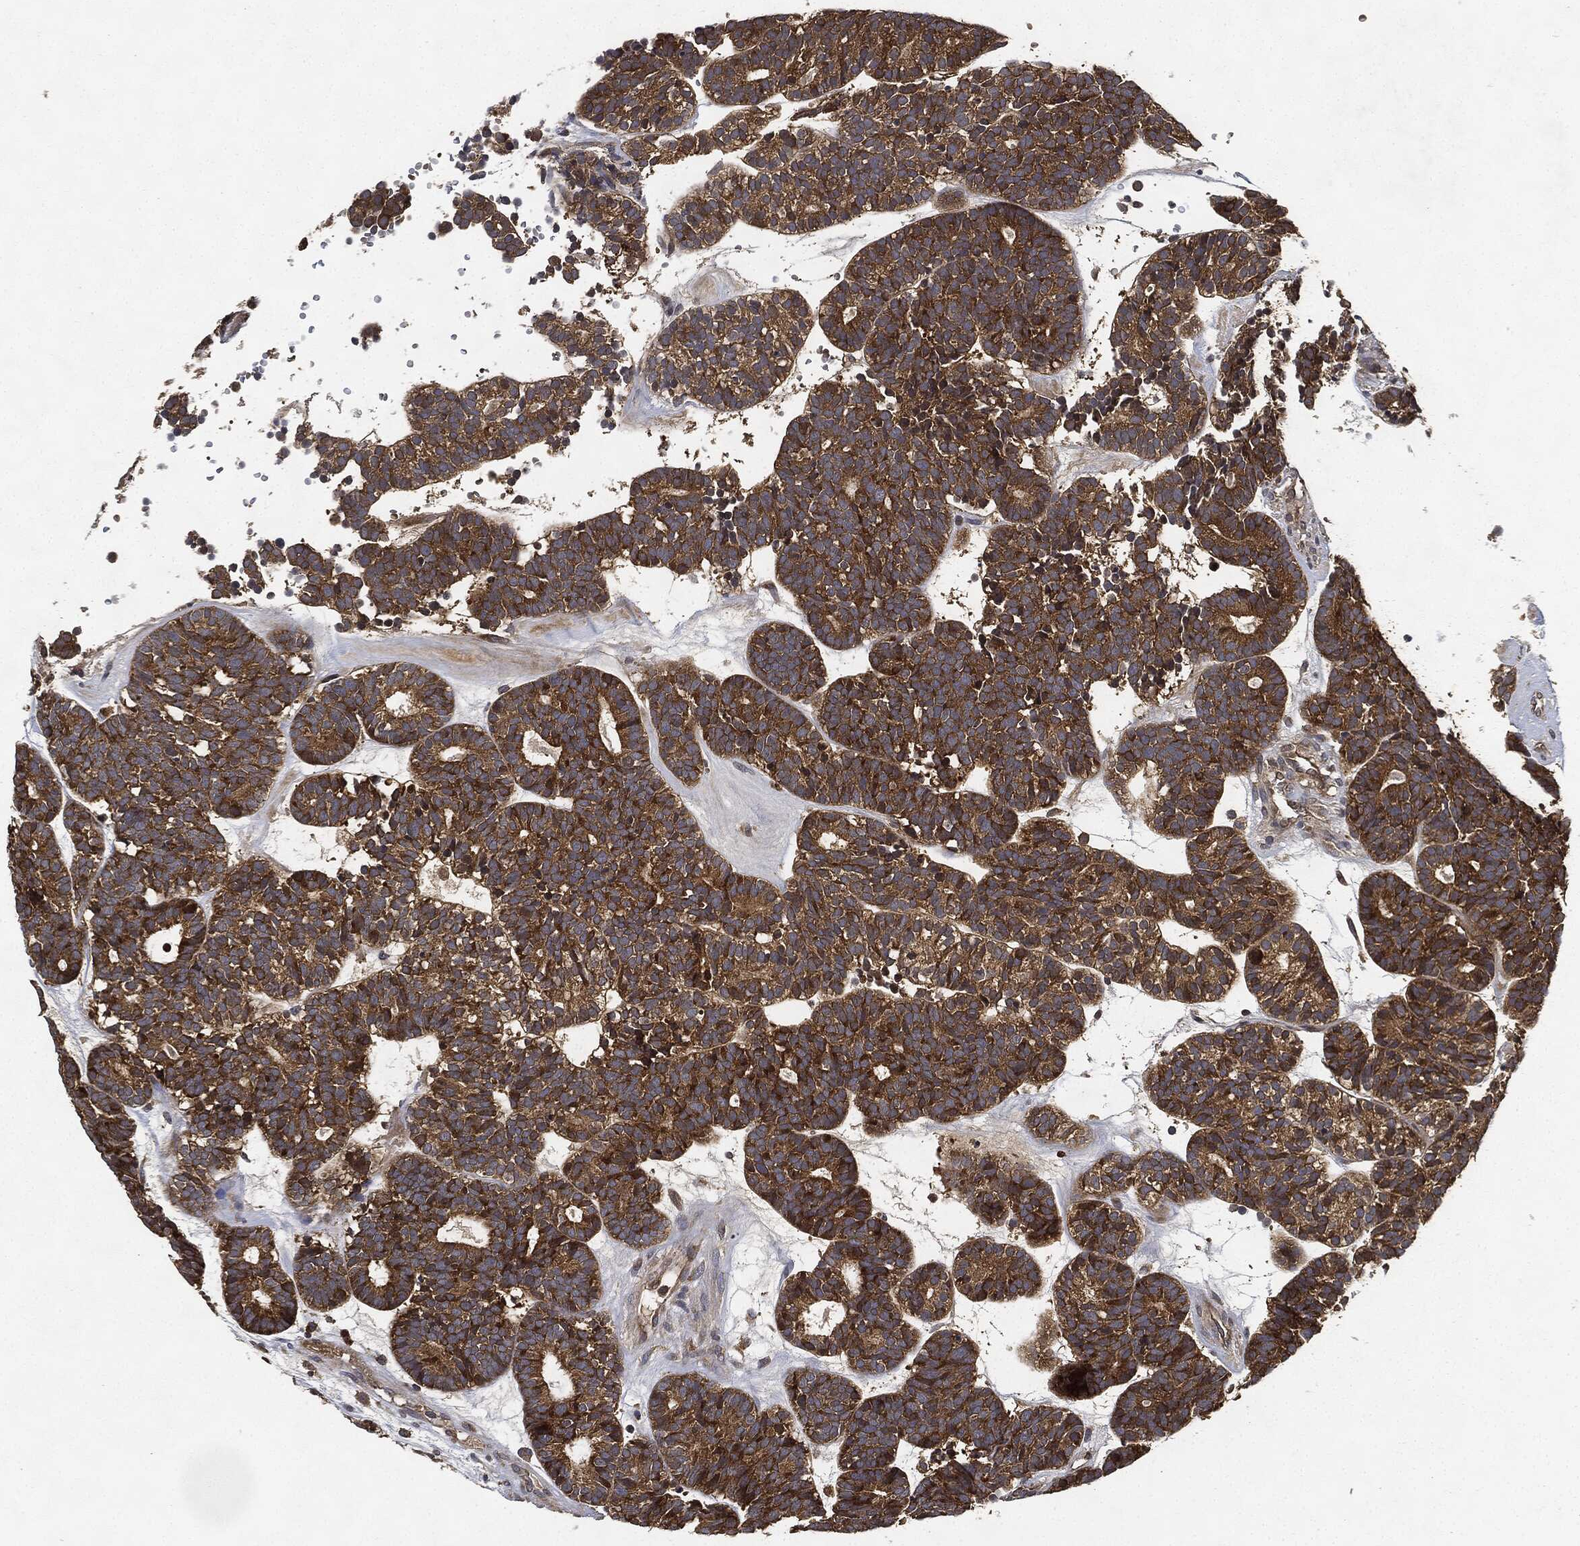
{"staining": {"intensity": "strong", "quantity": ">75%", "location": "cytoplasmic/membranous"}, "tissue": "head and neck cancer", "cell_type": "Tumor cells", "image_type": "cancer", "snomed": [{"axis": "morphology", "description": "Adenocarcinoma, NOS"}, {"axis": "topography", "description": "Head-Neck"}], "caption": "Protein expression analysis of human adenocarcinoma (head and neck) reveals strong cytoplasmic/membranous staining in about >75% of tumor cells.", "gene": "MLST8", "patient": {"sex": "female", "age": 81}}